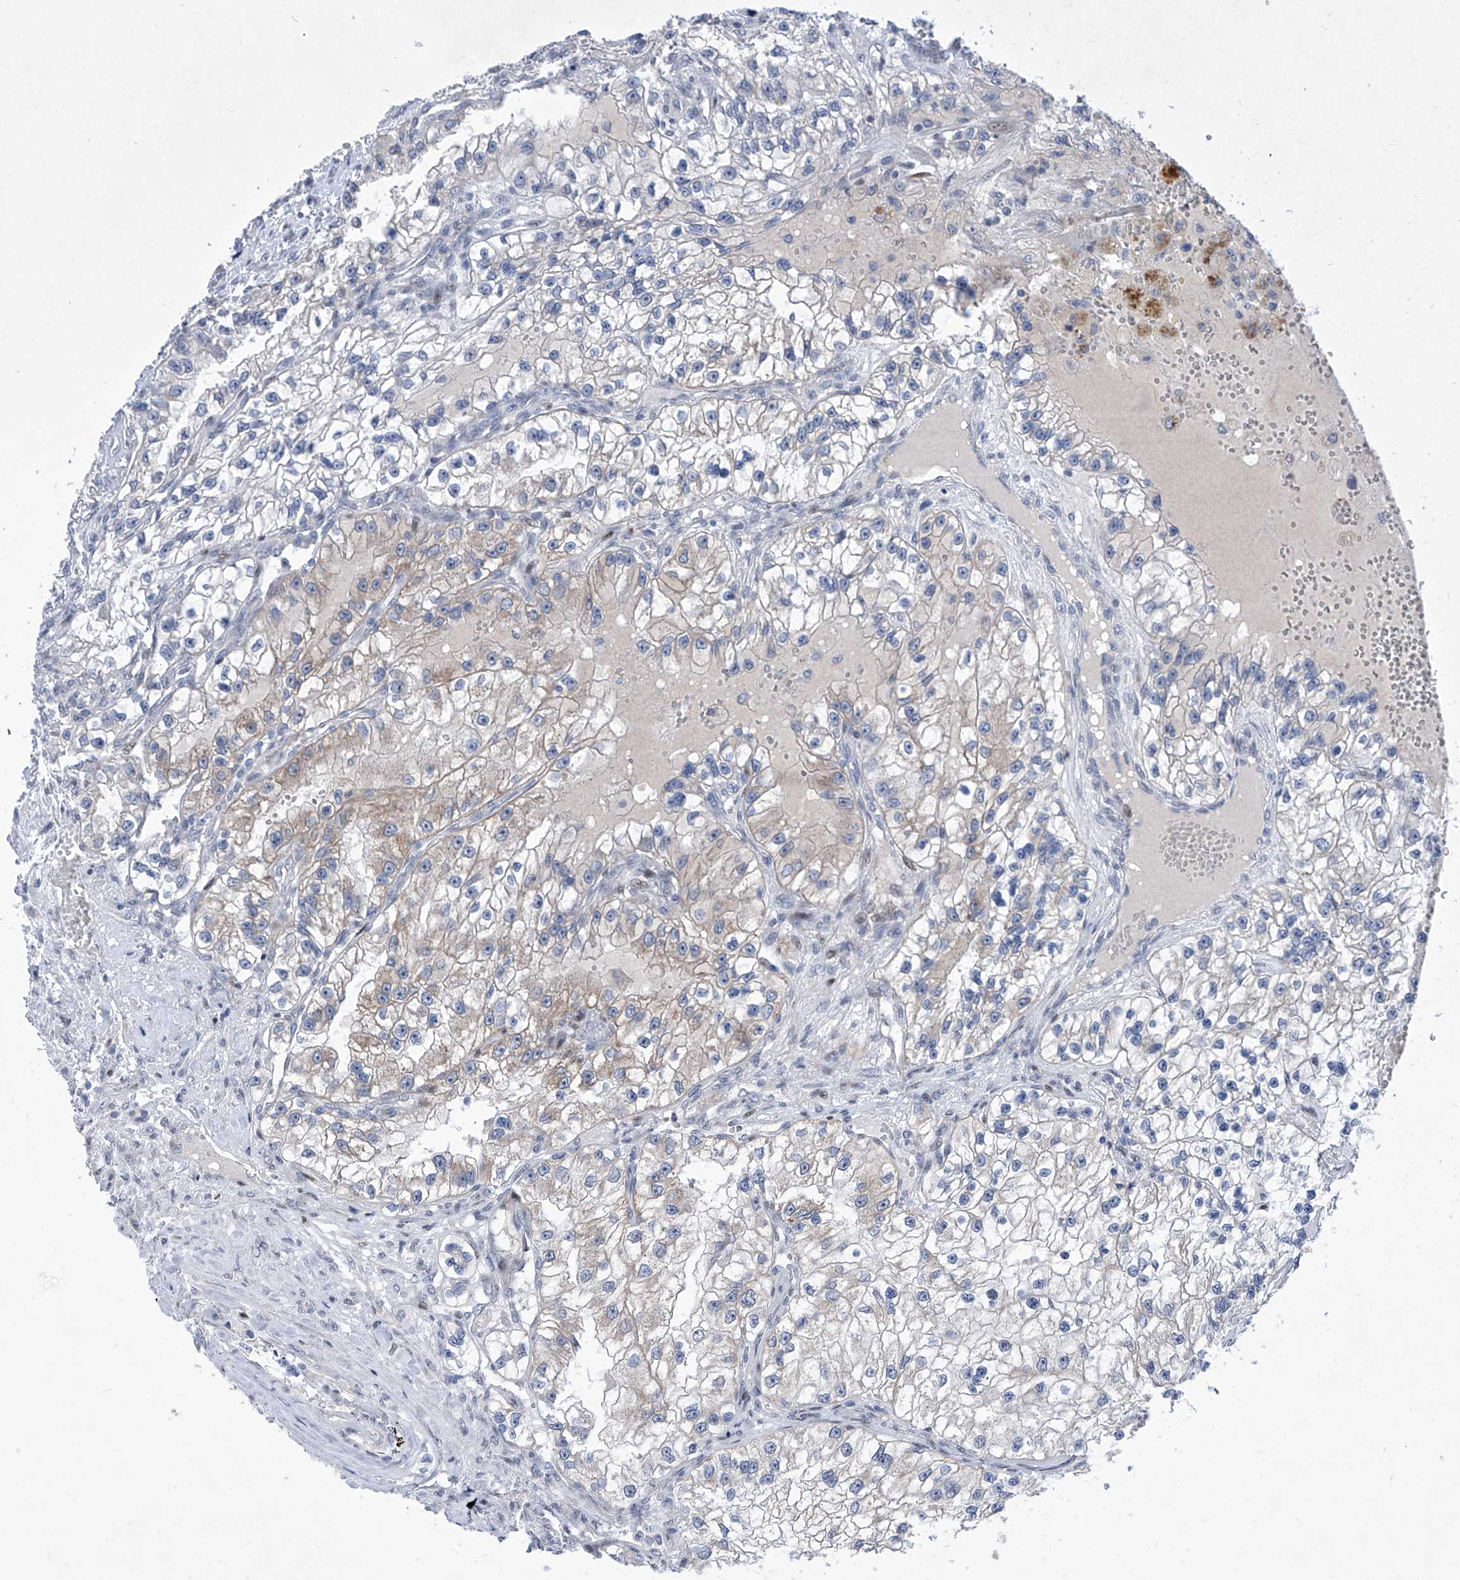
{"staining": {"intensity": "negative", "quantity": "none", "location": "none"}, "tissue": "renal cancer", "cell_type": "Tumor cells", "image_type": "cancer", "snomed": [{"axis": "morphology", "description": "Adenocarcinoma, NOS"}, {"axis": "topography", "description": "Kidney"}], "caption": "This image is of renal adenocarcinoma stained with immunohistochemistry (IHC) to label a protein in brown with the nuclei are counter-stained blue. There is no expression in tumor cells.", "gene": "NUFIP1", "patient": {"sex": "female", "age": 57}}